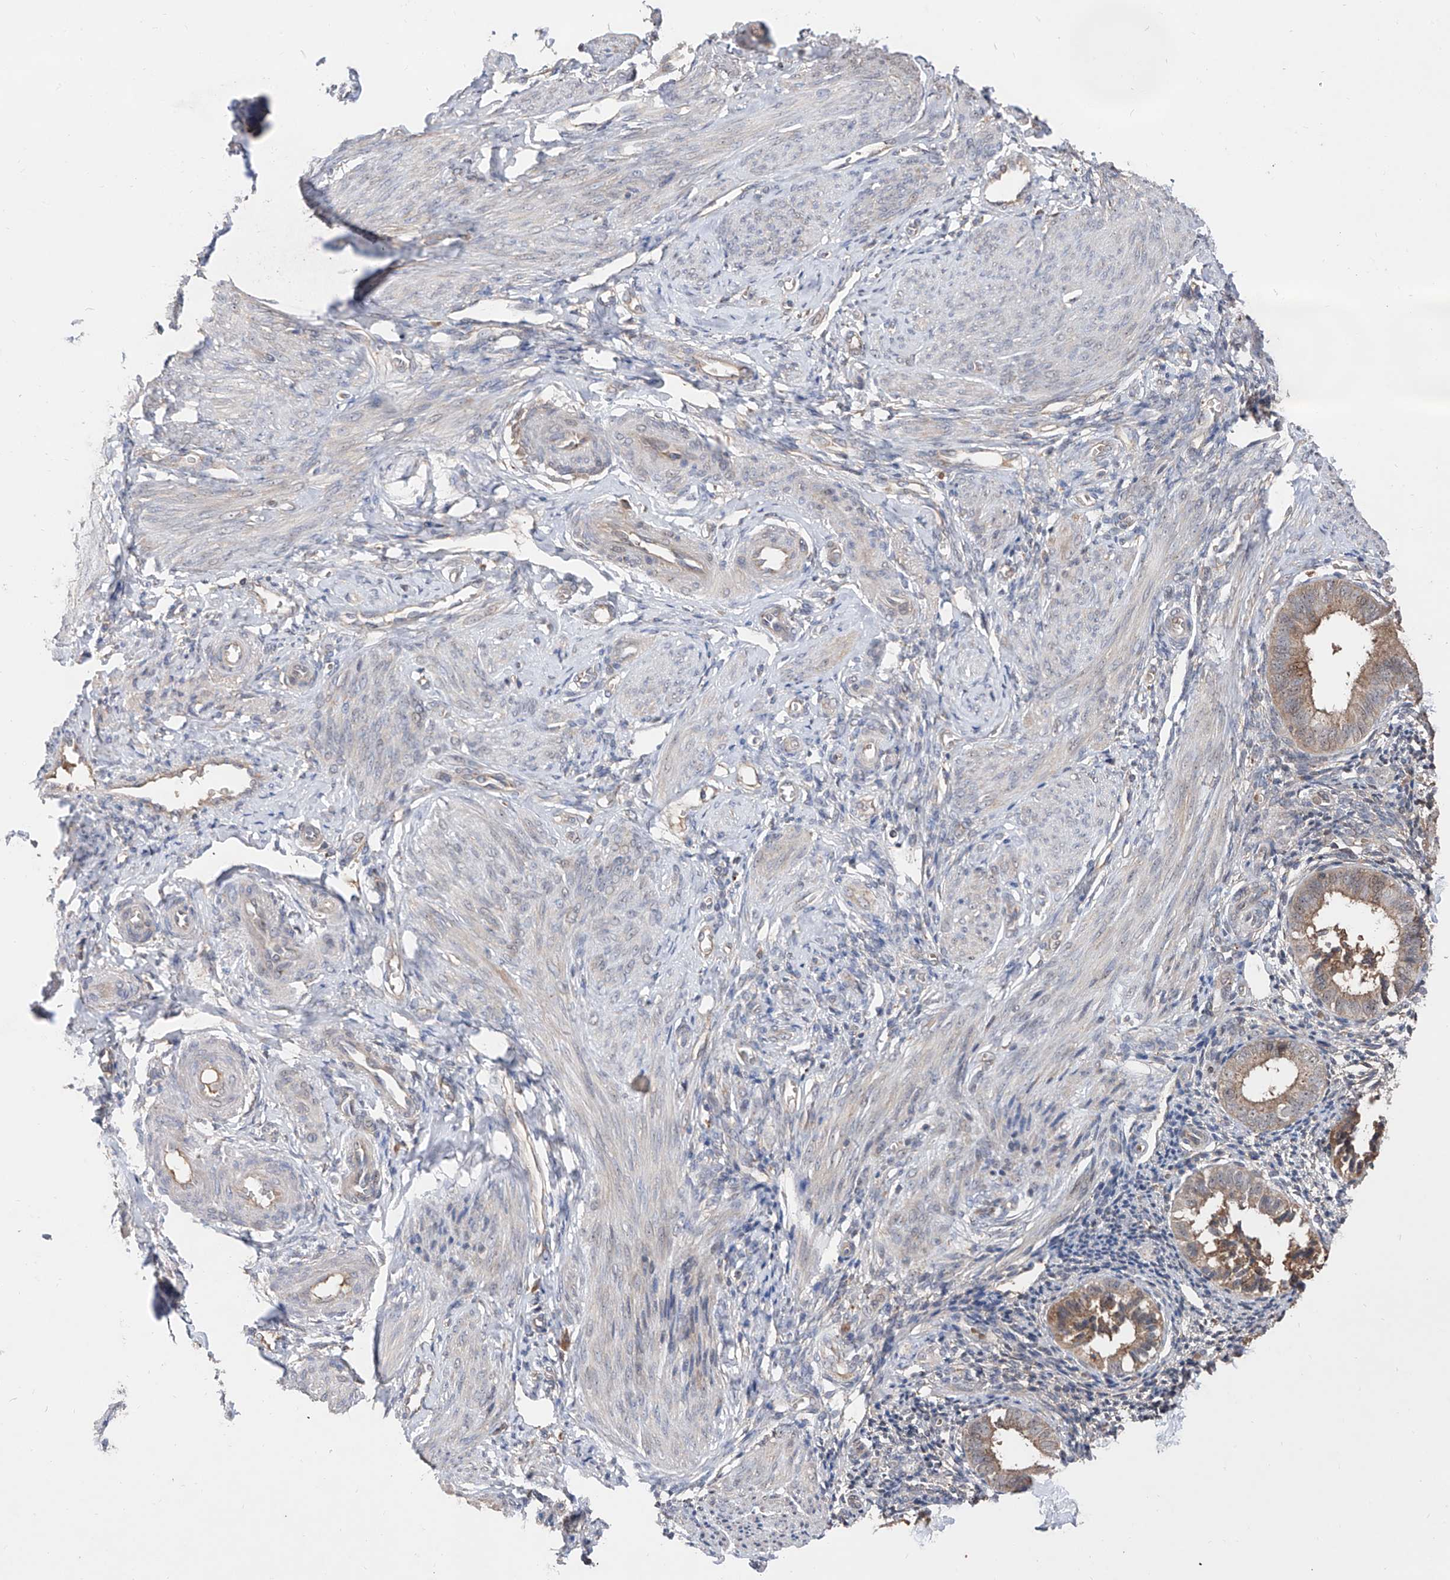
{"staining": {"intensity": "negative", "quantity": "none", "location": "none"}, "tissue": "endometrium", "cell_type": "Cells in endometrial stroma", "image_type": "normal", "snomed": [{"axis": "morphology", "description": "Normal tissue, NOS"}, {"axis": "topography", "description": "Uterus"}, {"axis": "topography", "description": "Endometrium"}], "caption": "Image shows no protein expression in cells in endometrial stroma of unremarkable endometrium.", "gene": "EDN1", "patient": {"sex": "female", "age": 48}}